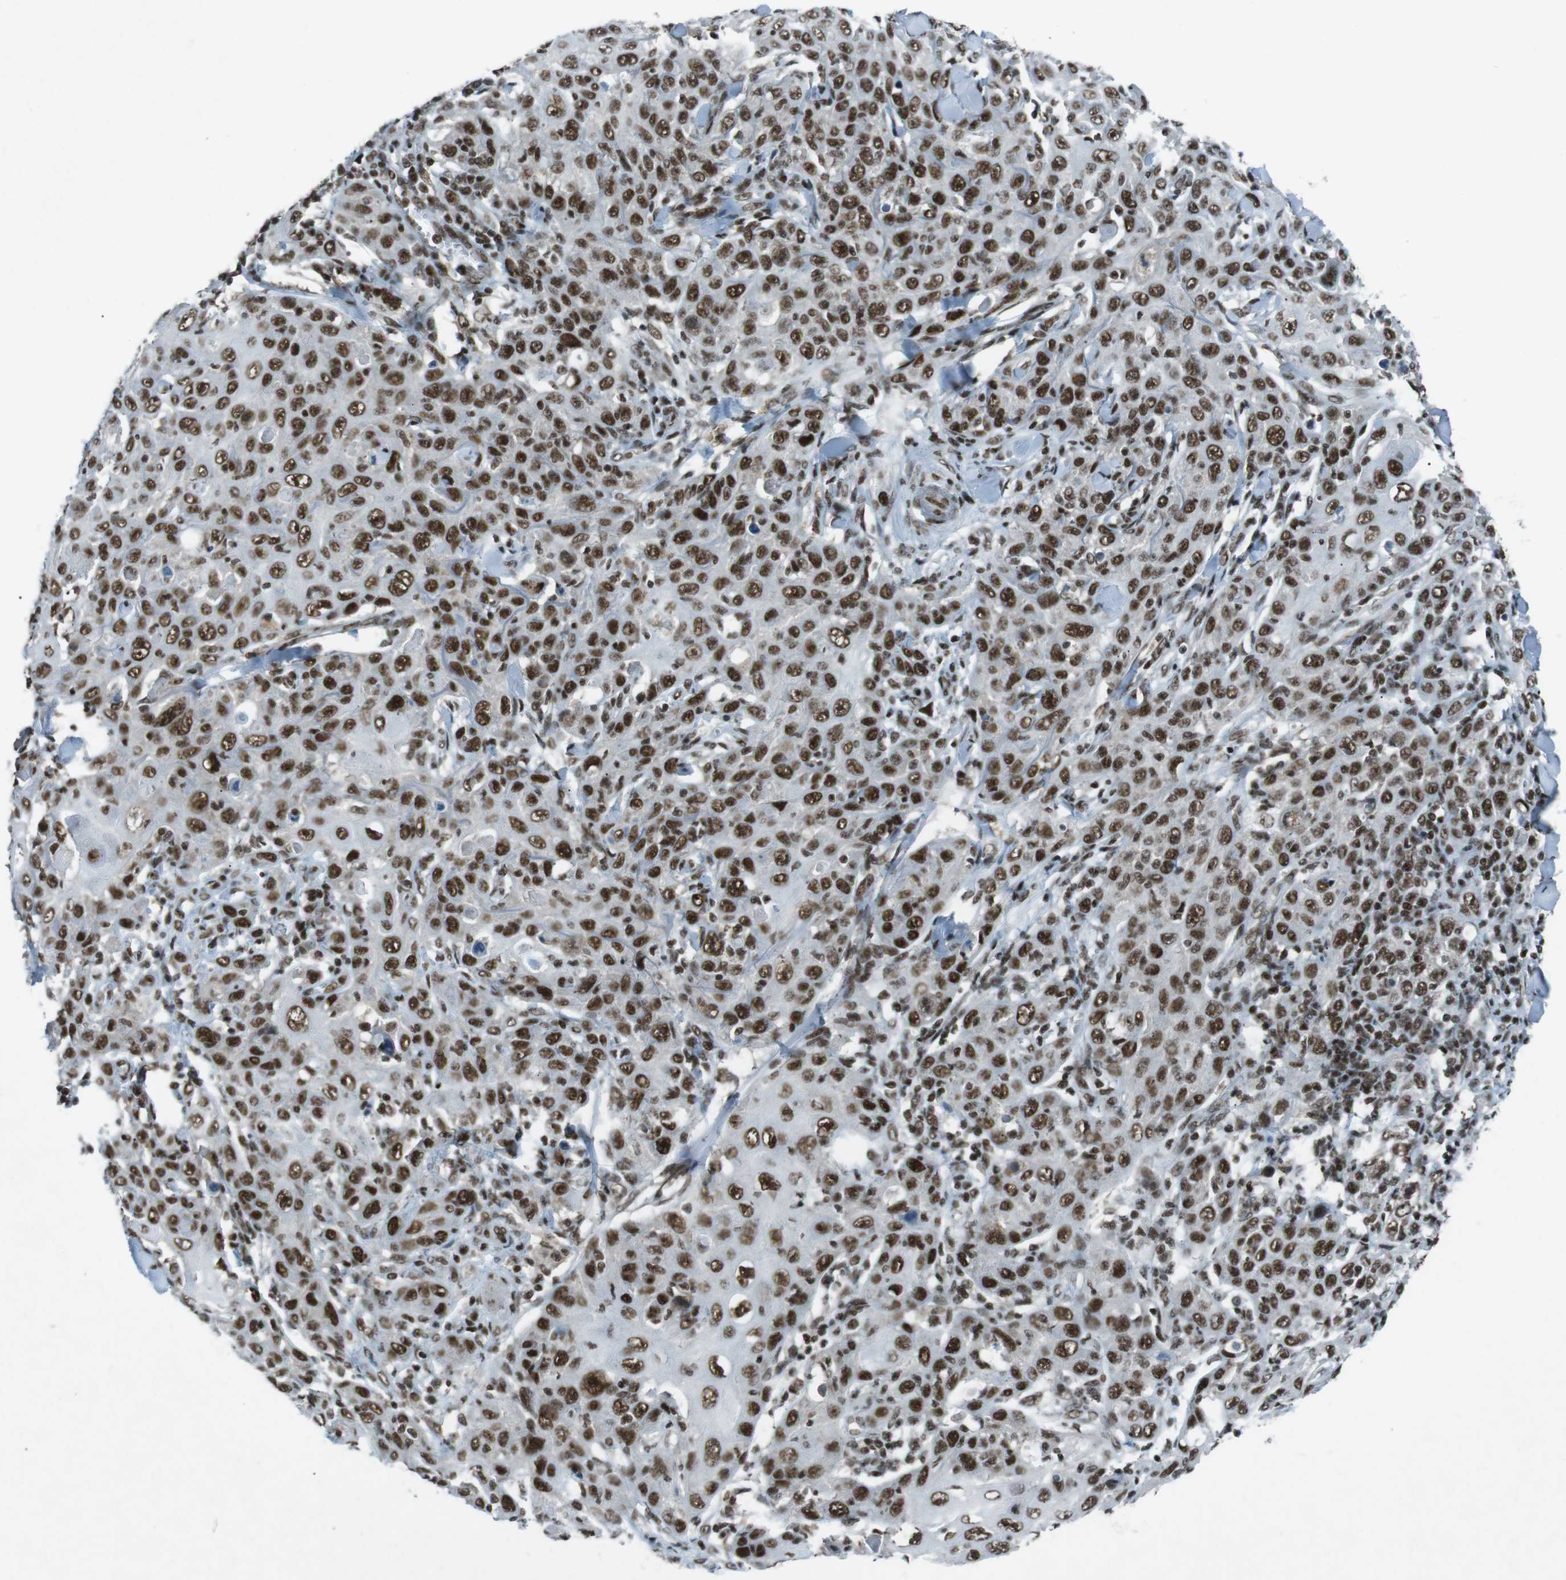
{"staining": {"intensity": "strong", "quantity": ">75%", "location": "nuclear"}, "tissue": "skin cancer", "cell_type": "Tumor cells", "image_type": "cancer", "snomed": [{"axis": "morphology", "description": "Squamous cell carcinoma, NOS"}, {"axis": "topography", "description": "Skin"}], "caption": "Immunohistochemical staining of human skin cancer shows high levels of strong nuclear staining in approximately >75% of tumor cells.", "gene": "TAF1", "patient": {"sex": "female", "age": 88}}